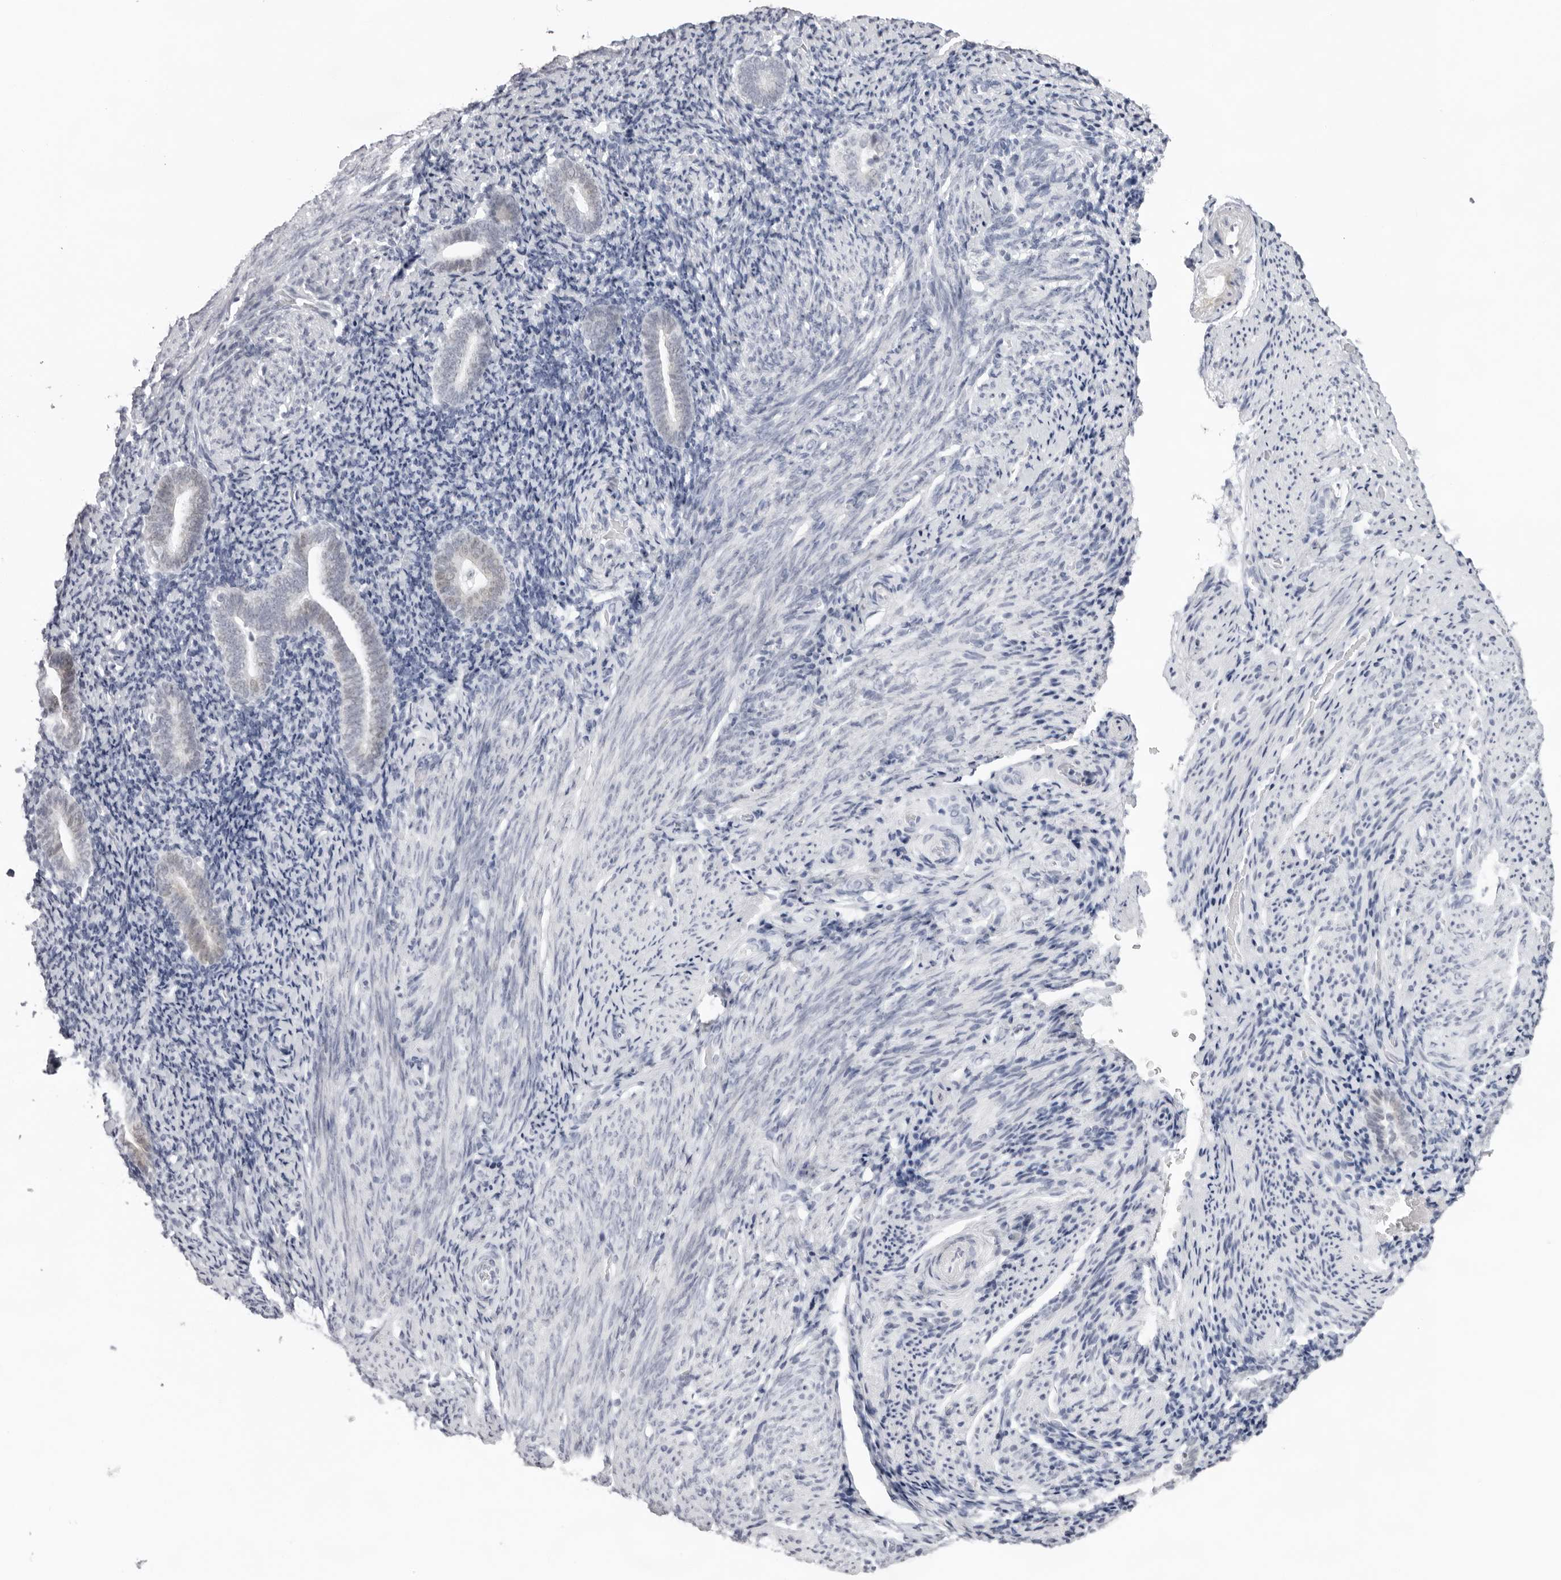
{"staining": {"intensity": "negative", "quantity": "none", "location": "none"}, "tissue": "endometrium", "cell_type": "Cells in endometrial stroma", "image_type": "normal", "snomed": [{"axis": "morphology", "description": "Normal tissue, NOS"}, {"axis": "topography", "description": "Endometrium"}], "caption": "This histopathology image is of unremarkable endometrium stained with IHC to label a protein in brown with the nuclei are counter-stained blue. There is no staining in cells in endometrial stroma.", "gene": "KLK12", "patient": {"sex": "female", "age": 51}}